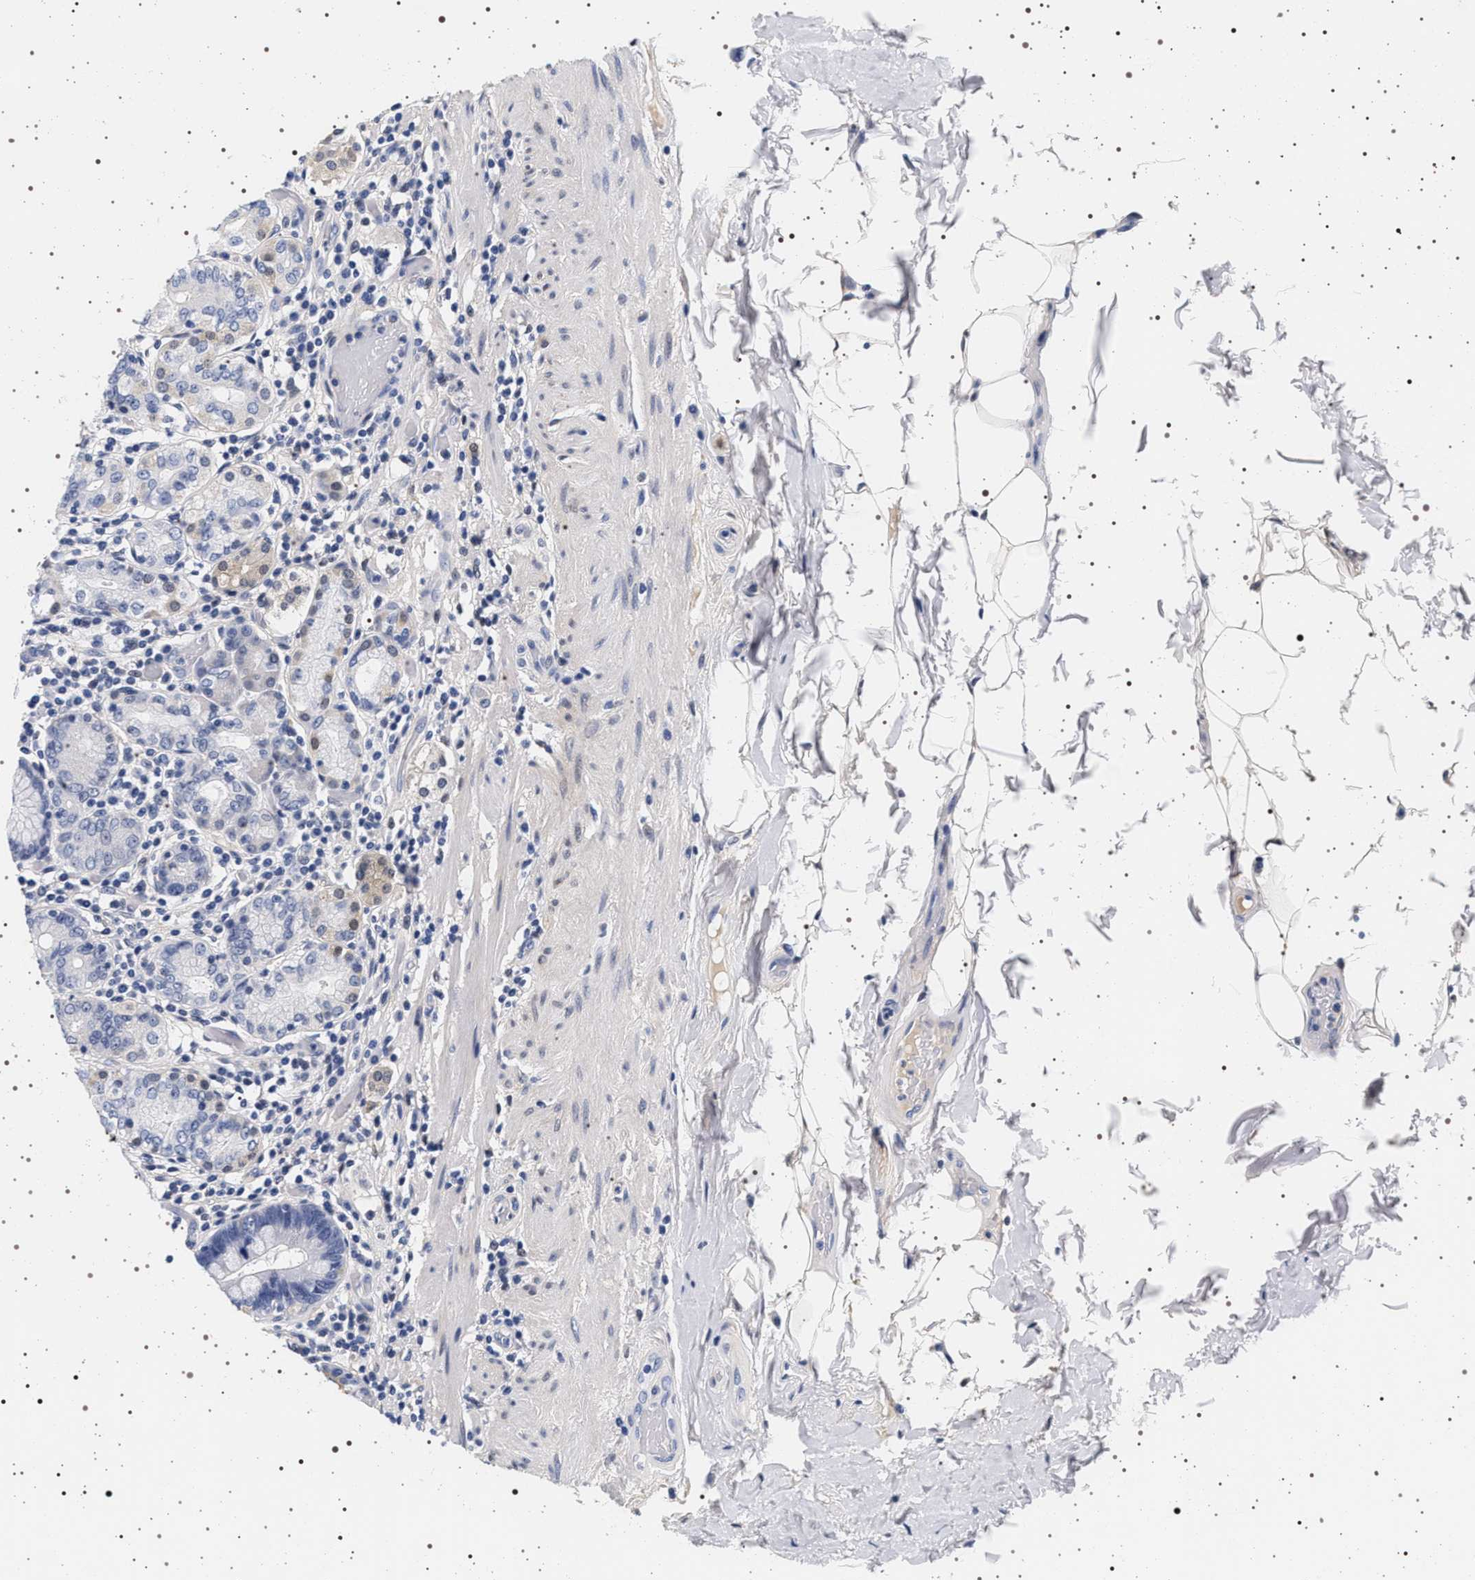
{"staining": {"intensity": "weak", "quantity": "<25%", "location": "cytoplasmic/membranous"}, "tissue": "stomach", "cell_type": "Glandular cells", "image_type": "normal", "snomed": [{"axis": "morphology", "description": "Normal tissue, NOS"}, {"axis": "topography", "description": "Stomach, lower"}], "caption": "IHC histopathology image of unremarkable stomach: human stomach stained with DAB (3,3'-diaminobenzidine) shows no significant protein positivity in glandular cells. Brightfield microscopy of immunohistochemistry stained with DAB (brown) and hematoxylin (blue), captured at high magnification.", "gene": "MAPK10", "patient": {"sex": "female", "age": 76}}